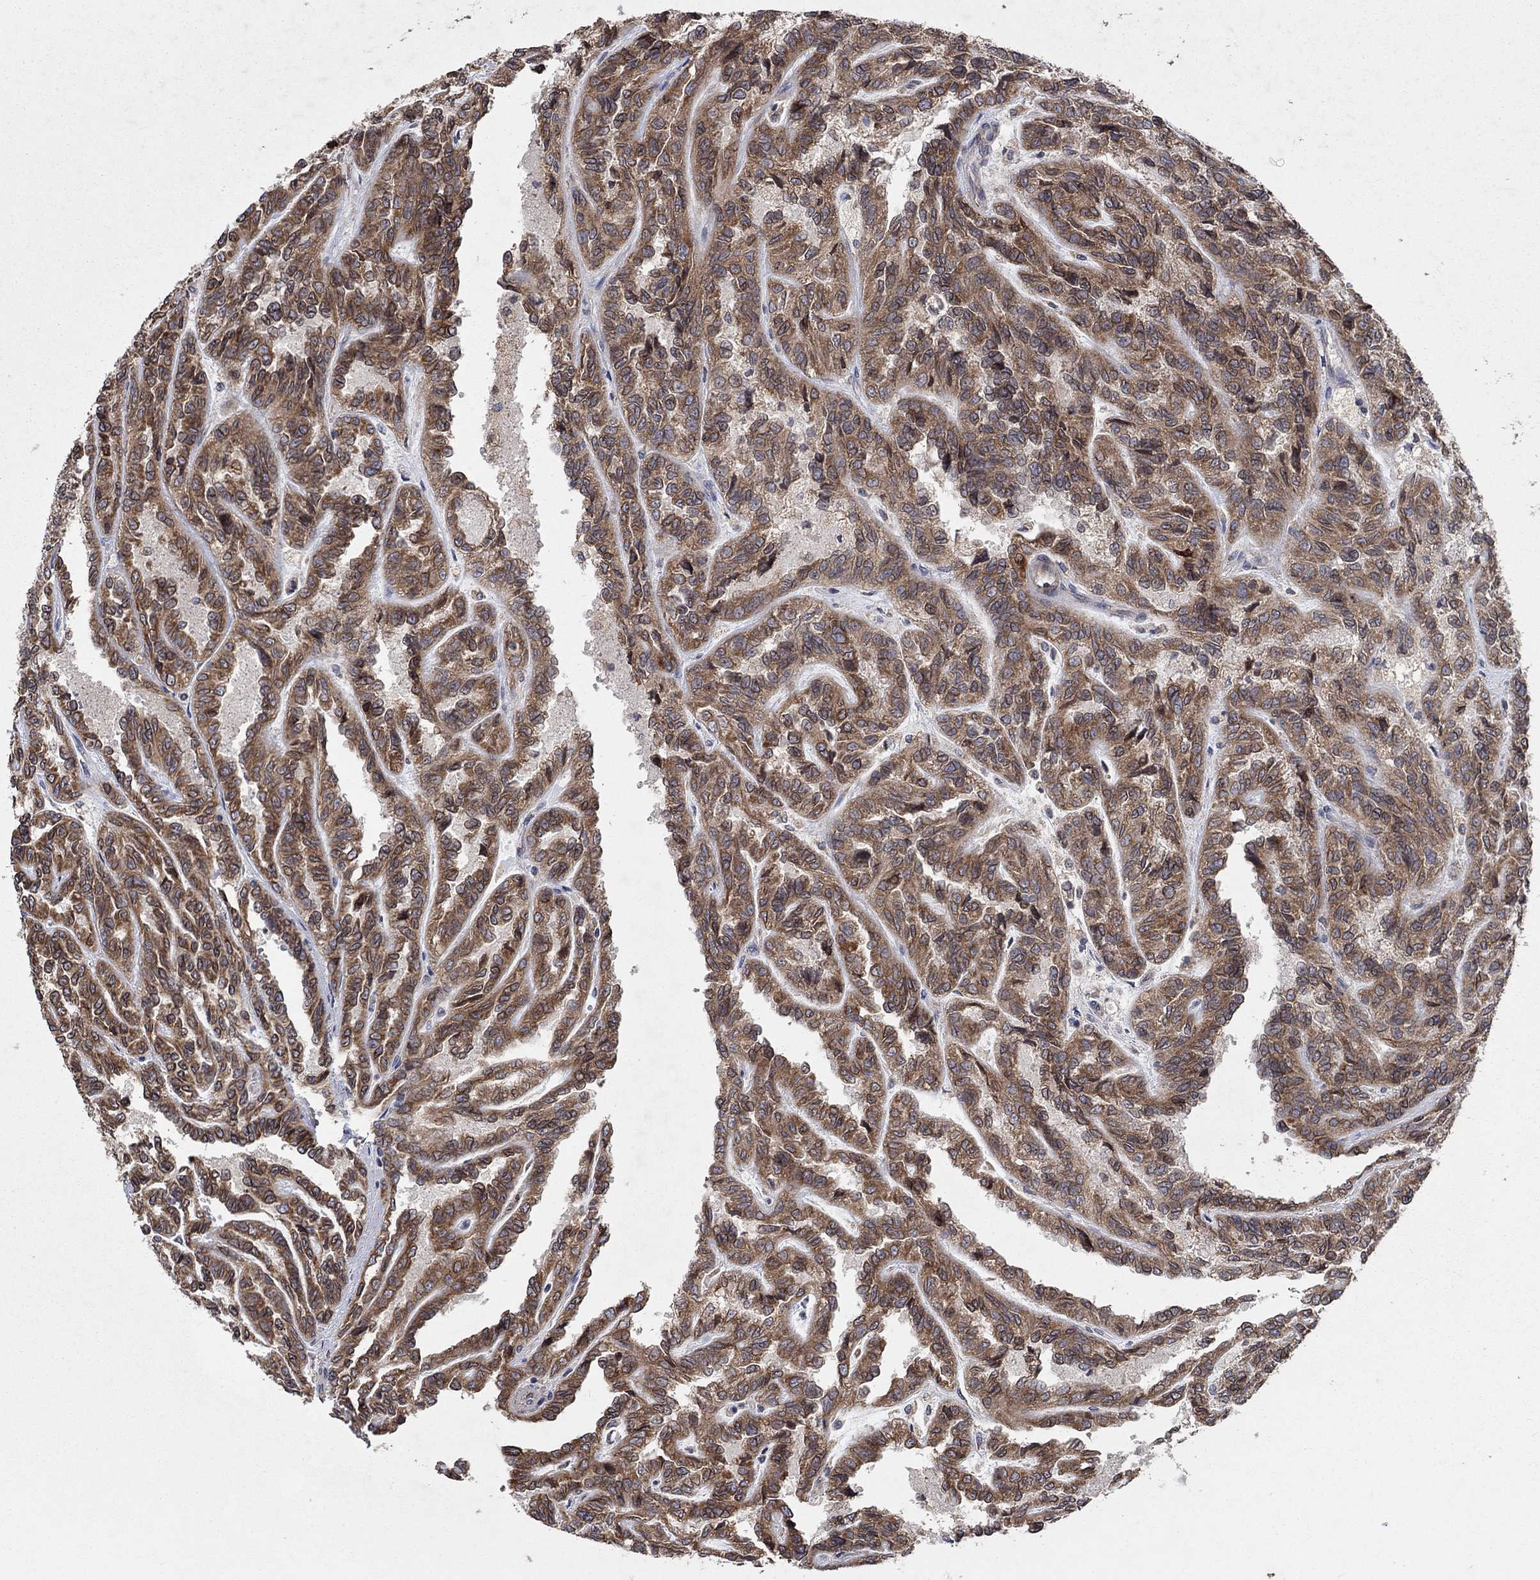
{"staining": {"intensity": "strong", "quantity": ">75%", "location": "cytoplasmic/membranous"}, "tissue": "renal cancer", "cell_type": "Tumor cells", "image_type": "cancer", "snomed": [{"axis": "morphology", "description": "Adenocarcinoma, NOS"}, {"axis": "topography", "description": "Kidney"}], "caption": "Tumor cells reveal strong cytoplasmic/membranous positivity in approximately >75% of cells in renal adenocarcinoma.", "gene": "NCEH1", "patient": {"sex": "male", "age": 79}}